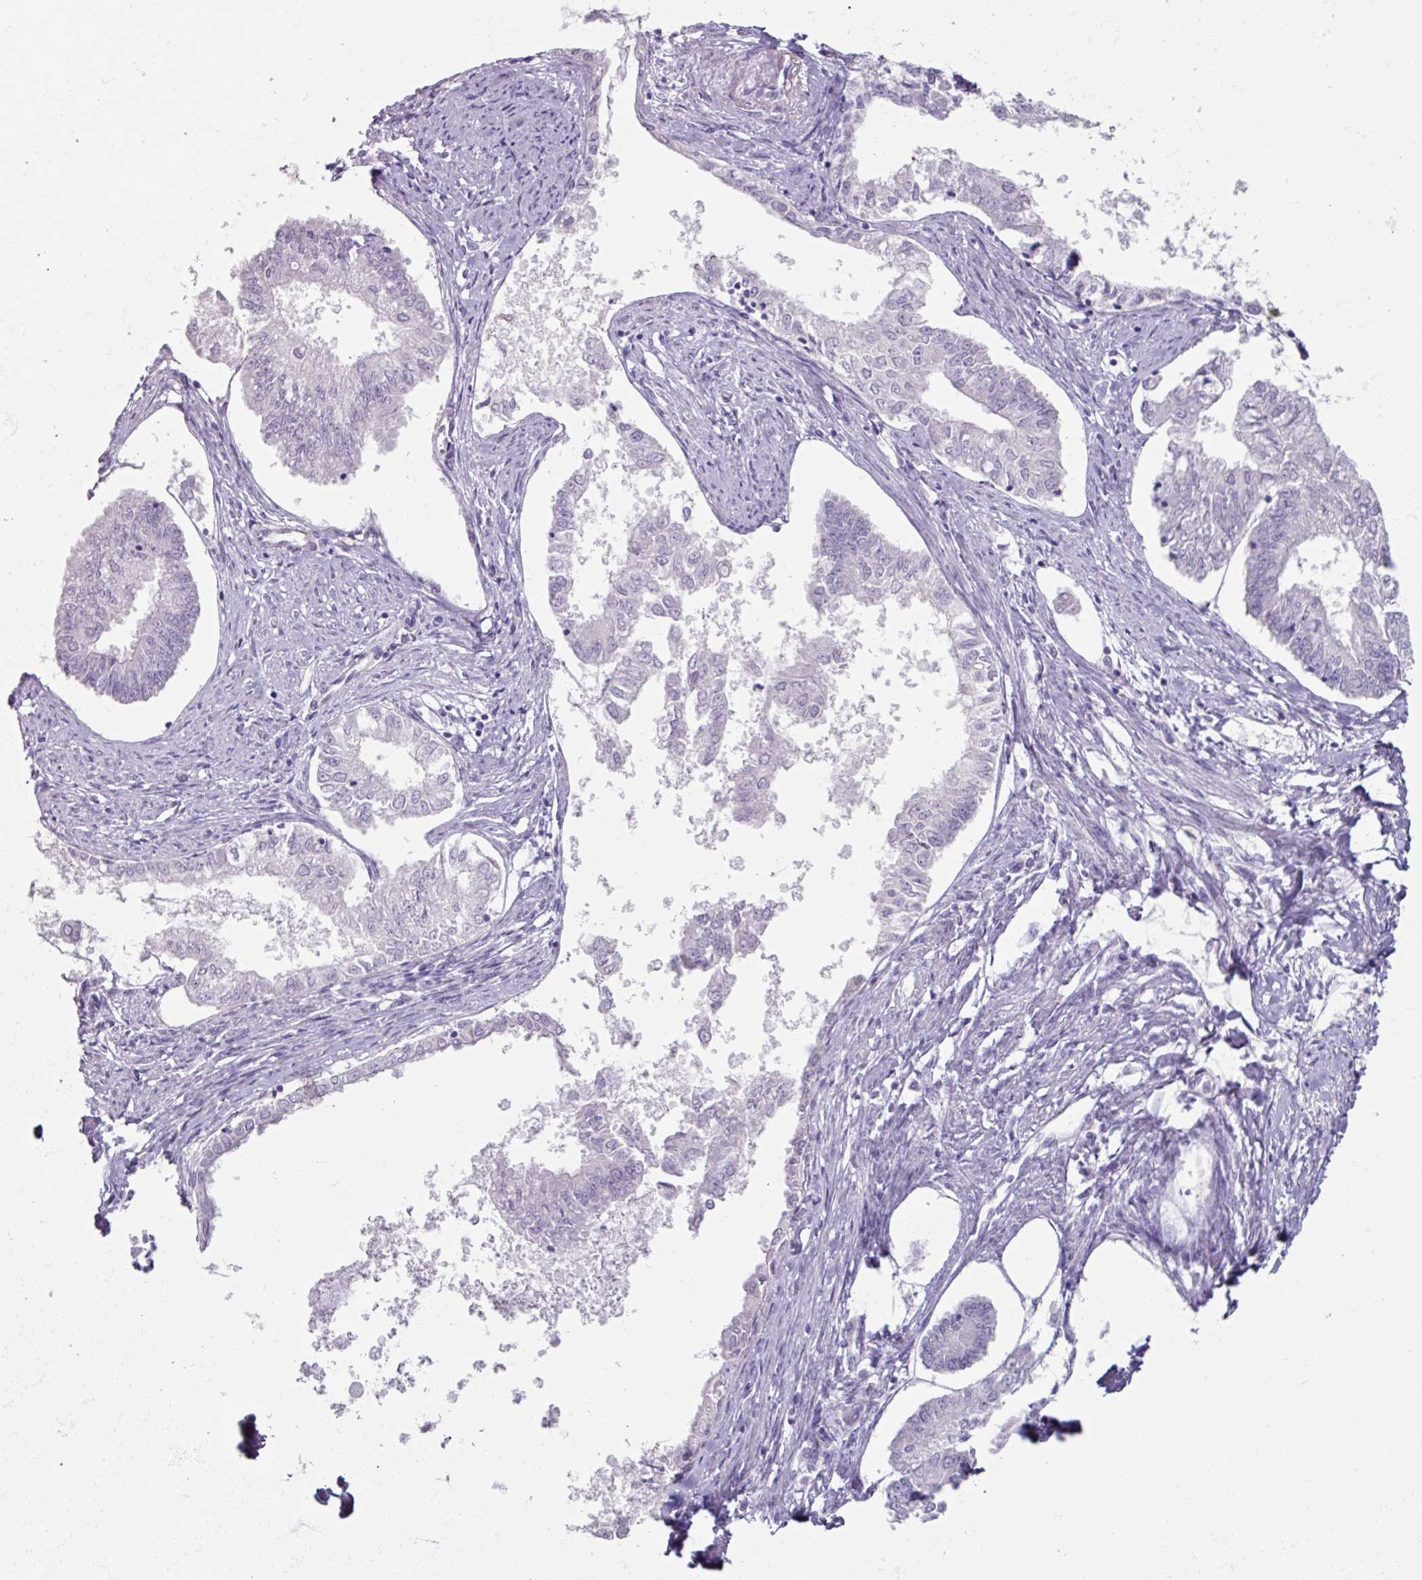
{"staining": {"intensity": "negative", "quantity": "none", "location": "none"}, "tissue": "endometrial cancer", "cell_type": "Tumor cells", "image_type": "cancer", "snomed": [{"axis": "morphology", "description": "Adenocarcinoma, NOS"}, {"axis": "topography", "description": "Endometrium"}], "caption": "The photomicrograph reveals no significant staining in tumor cells of endometrial adenocarcinoma.", "gene": "TG", "patient": {"sex": "female", "age": 76}}